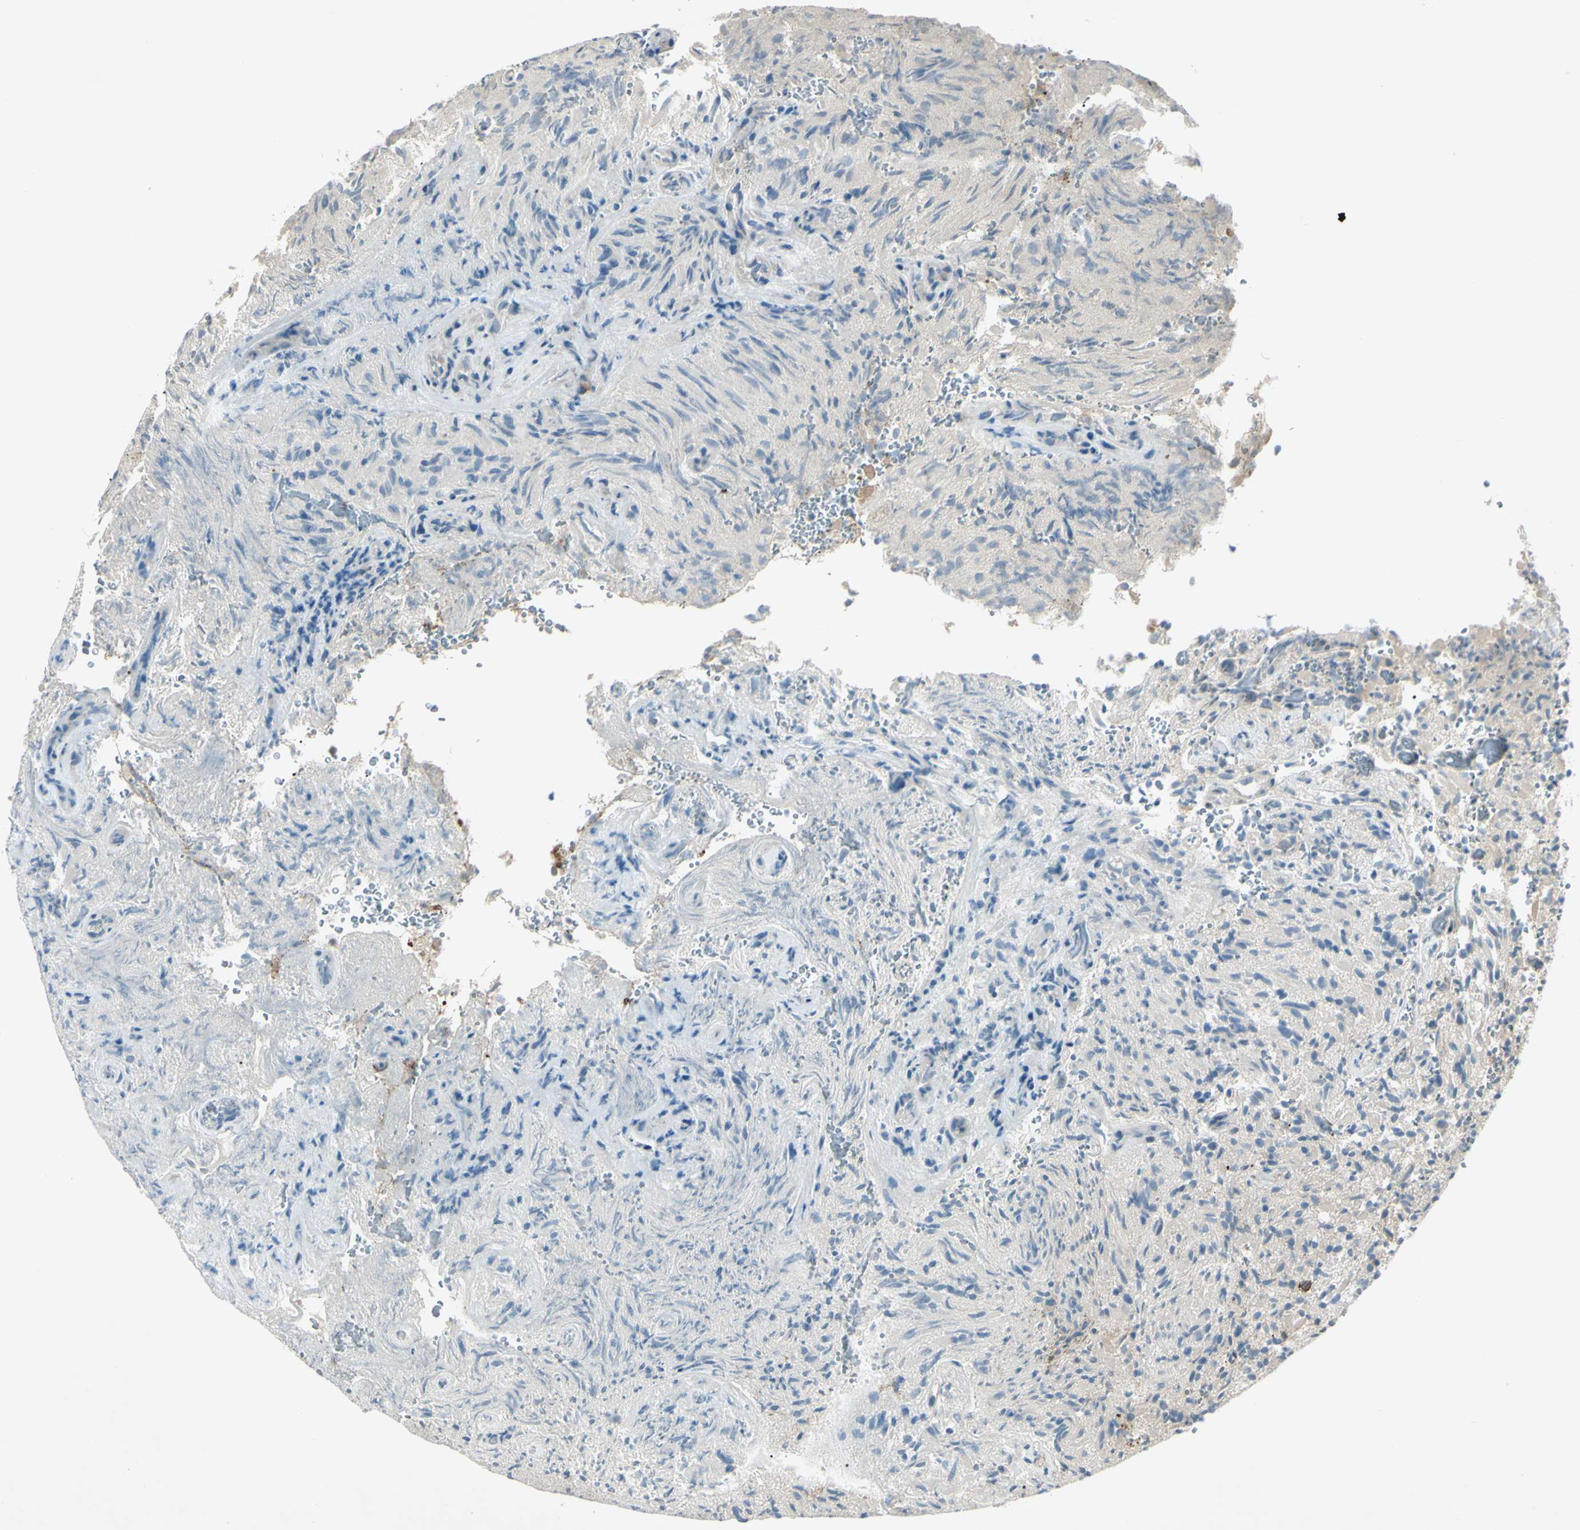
{"staining": {"intensity": "moderate", "quantity": ">75%", "location": "cytoplasmic/membranous"}, "tissue": "glioma", "cell_type": "Tumor cells", "image_type": "cancer", "snomed": [{"axis": "morphology", "description": "Glioma, malignant, High grade"}, {"axis": "topography", "description": "Brain"}], "caption": "IHC photomicrograph of human malignant glioma (high-grade) stained for a protein (brown), which shows medium levels of moderate cytoplasmic/membranous staining in approximately >75% of tumor cells.", "gene": "C1orf159", "patient": {"sex": "male", "age": 71}}